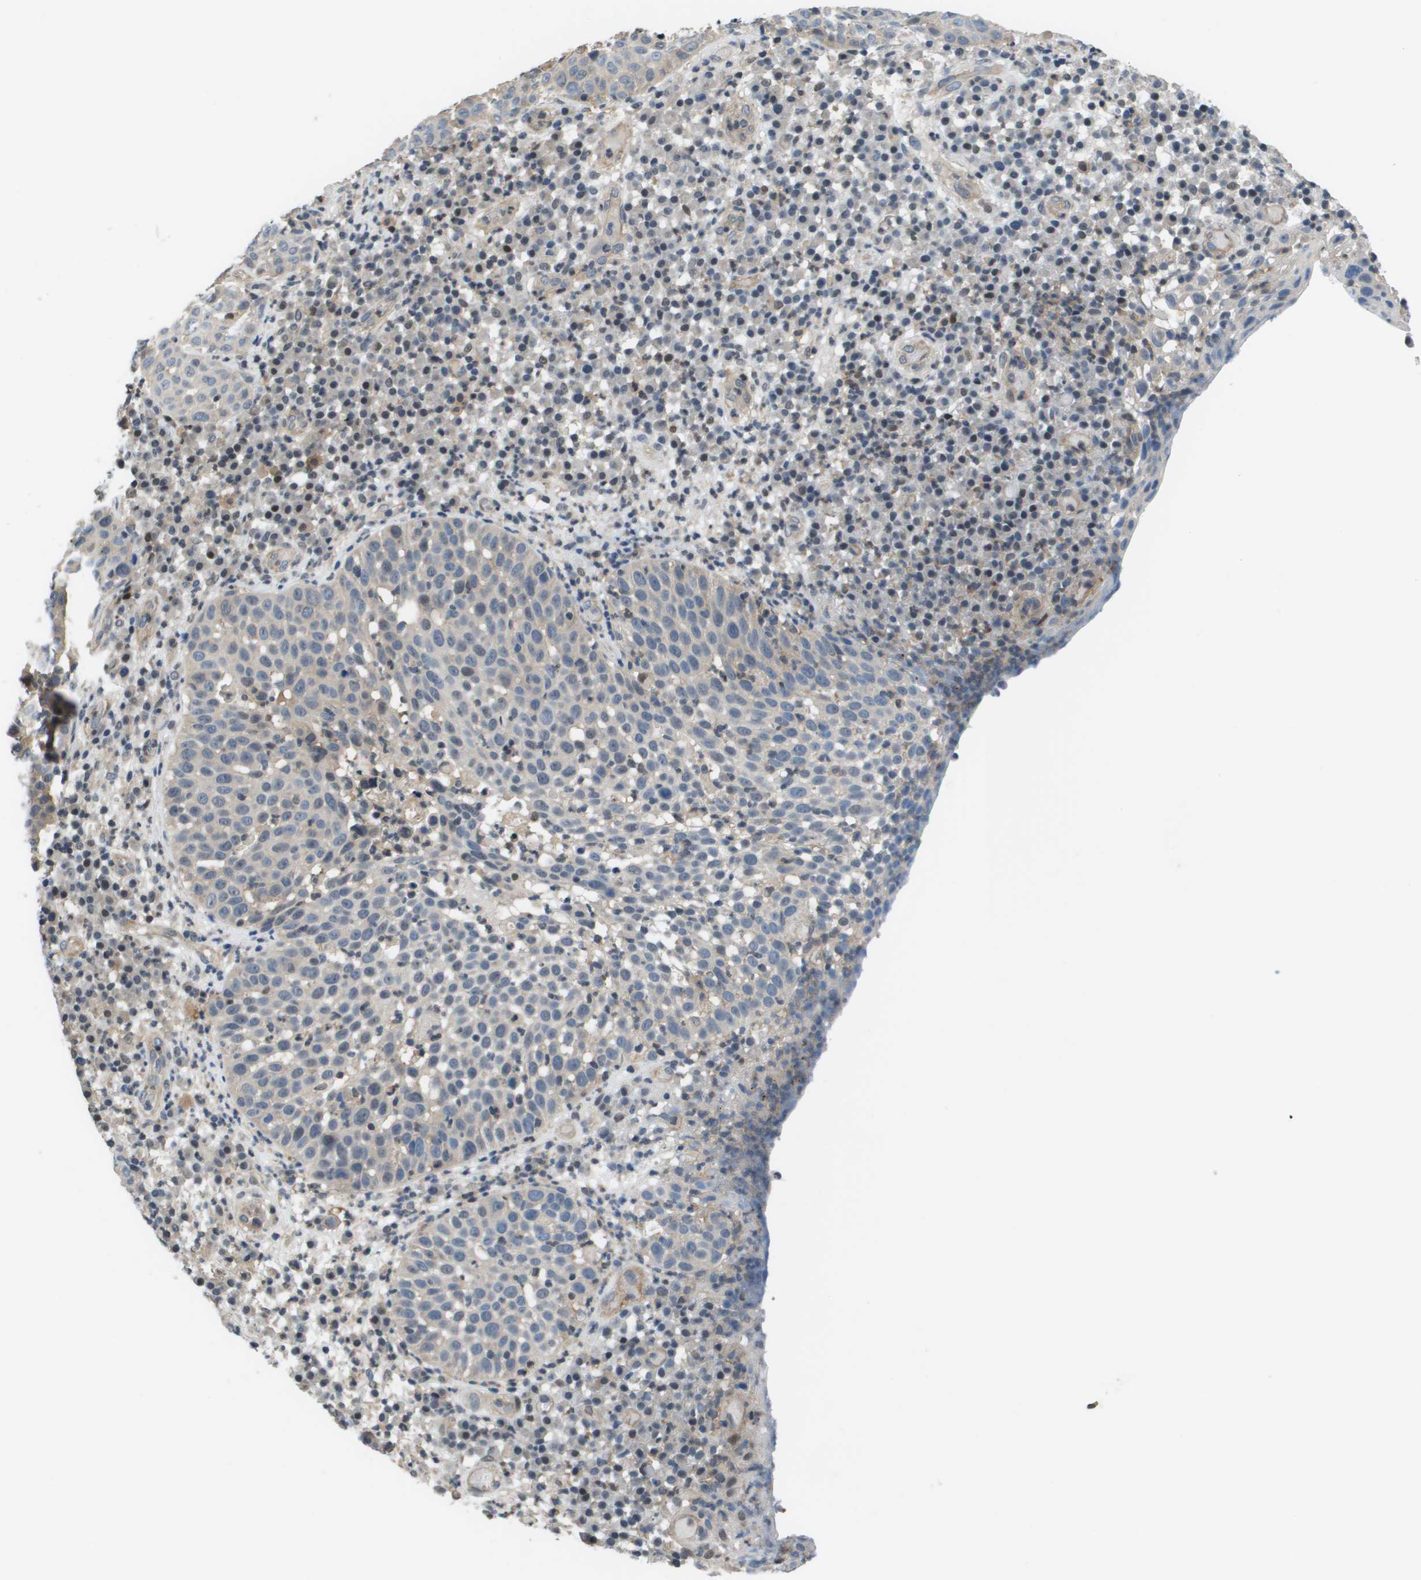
{"staining": {"intensity": "weak", "quantity": "<25%", "location": "cytoplasmic/membranous"}, "tissue": "skin cancer", "cell_type": "Tumor cells", "image_type": "cancer", "snomed": [{"axis": "morphology", "description": "Squamous cell carcinoma in situ, NOS"}, {"axis": "morphology", "description": "Squamous cell carcinoma, NOS"}, {"axis": "topography", "description": "Skin"}], "caption": "This is a image of IHC staining of skin cancer (squamous cell carcinoma in situ), which shows no expression in tumor cells.", "gene": "ENPP5", "patient": {"sex": "male", "age": 93}}